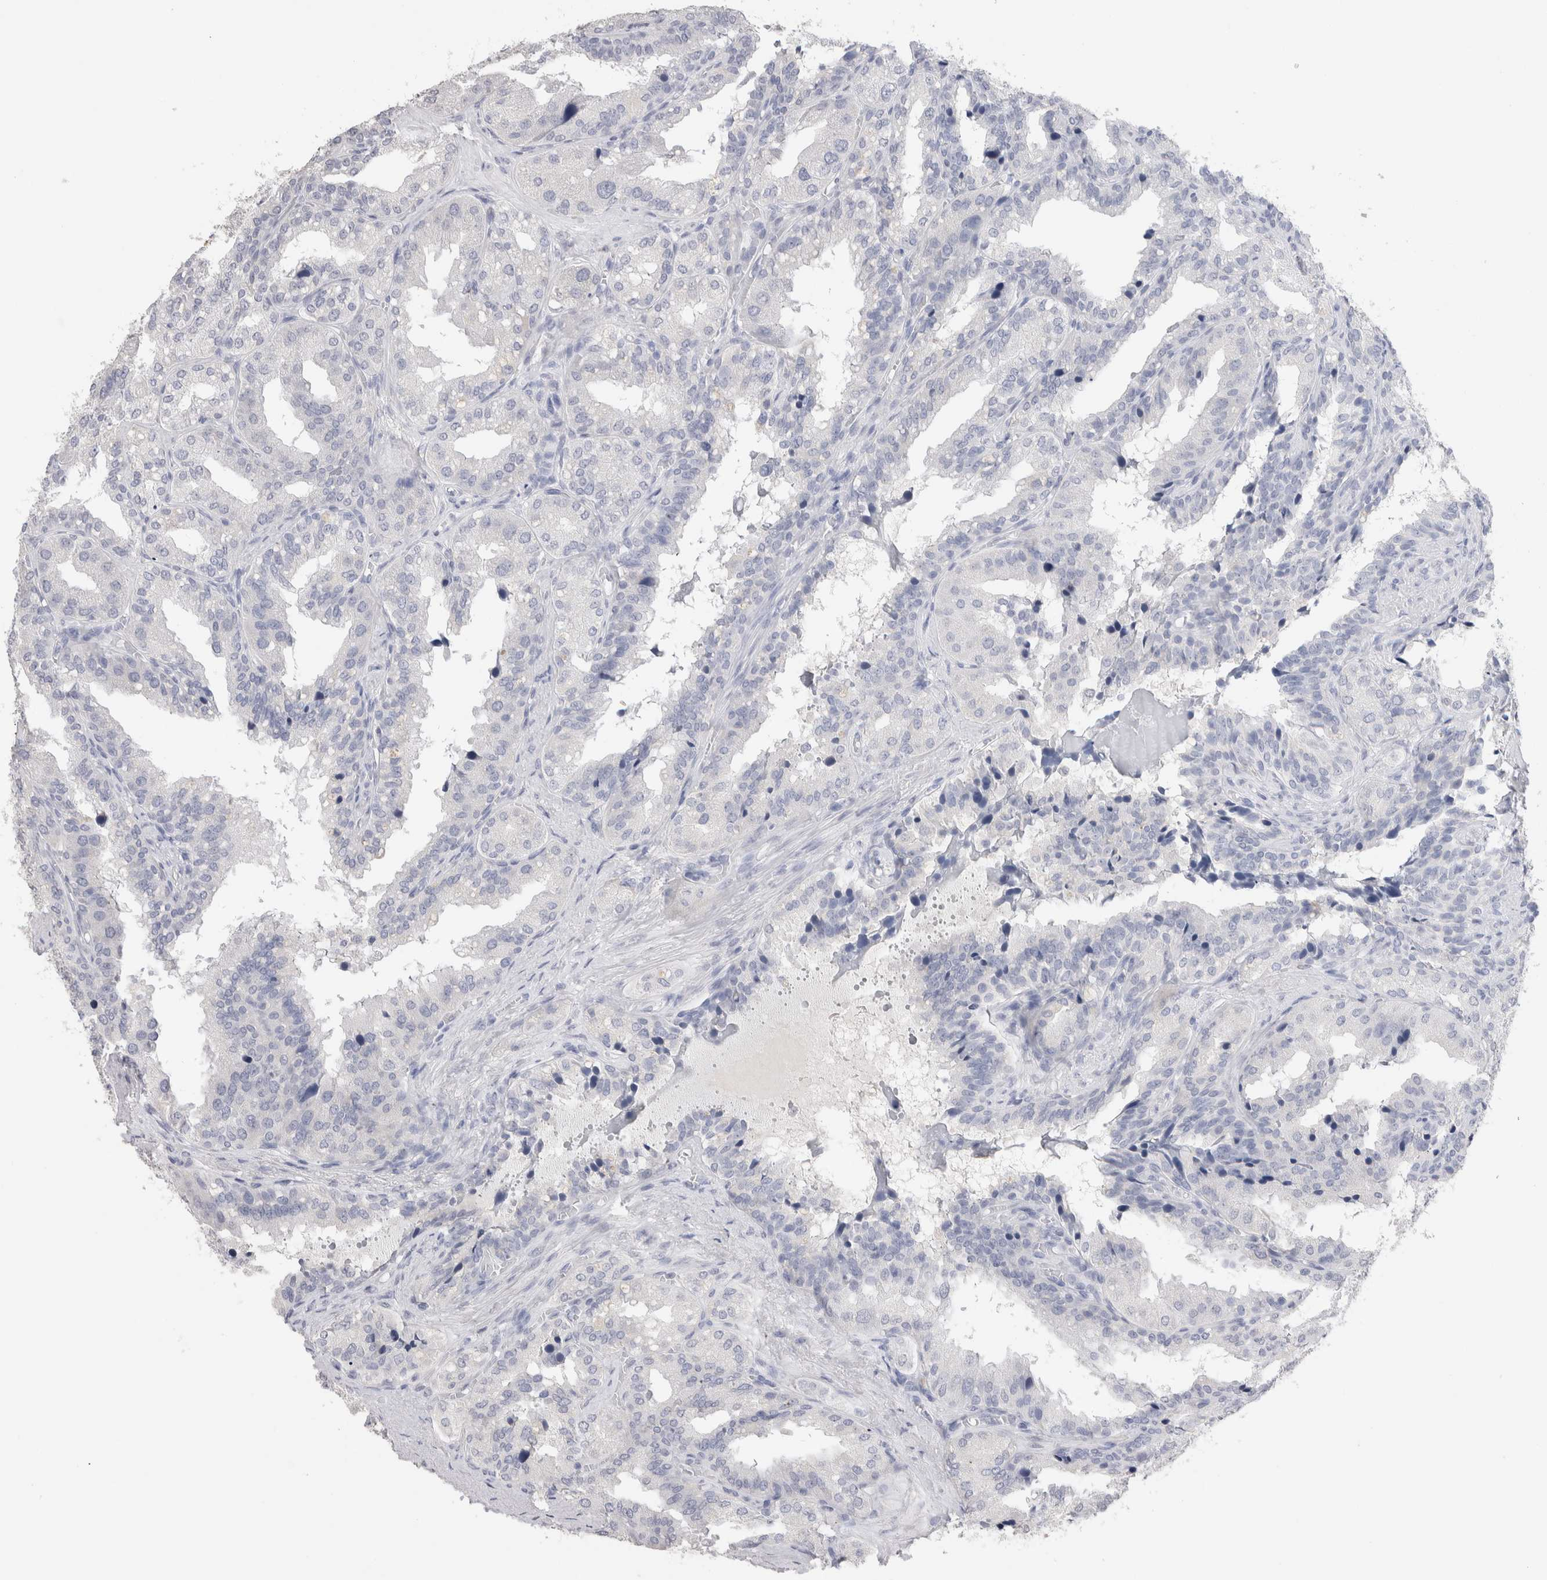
{"staining": {"intensity": "negative", "quantity": "none", "location": "none"}, "tissue": "seminal vesicle", "cell_type": "Glandular cells", "image_type": "normal", "snomed": [{"axis": "morphology", "description": "Normal tissue, NOS"}, {"axis": "topography", "description": "Prostate"}, {"axis": "topography", "description": "Seminal veicle"}], "caption": "Protein analysis of unremarkable seminal vesicle exhibits no significant positivity in glandular cells. The staining is performed using DAB (3,3'-diaminobenzidine) brown chromogen with nuclei counter-stained in using hematoxylin.", "gene": "LAMP3", "patient": {"sex": "male", "age": 51}}